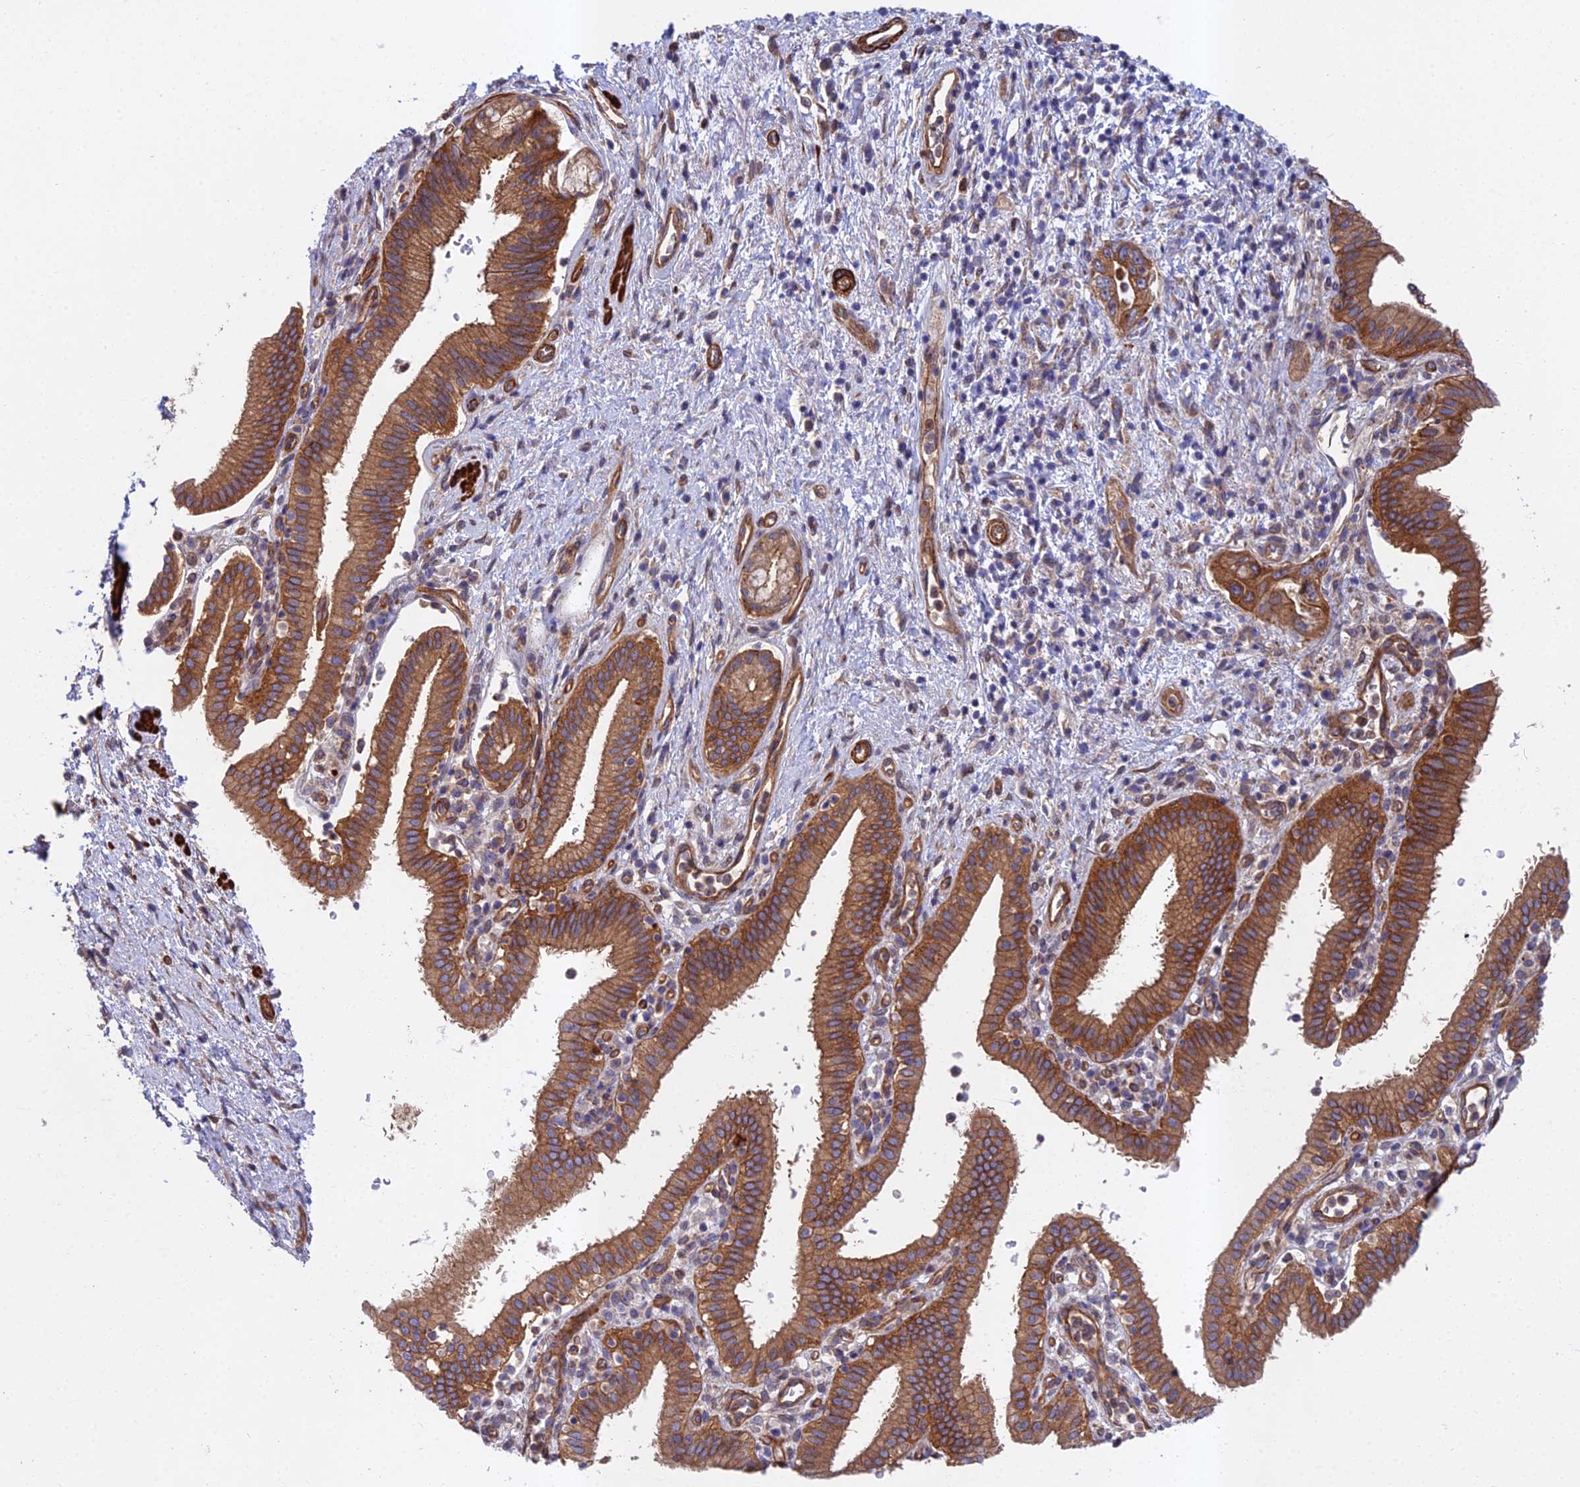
{"staining": {"intensity": "strong", "quantity": ">75%", "location": "cytoplasmic/membranous"}, "tissue": "pancreatic cancer", "cell_type": "Tumor cells", "image_type": "cancer", "snomed": [{"axis": "morphology", "description": "Adenocarcinoma, NOS"}, {"axis": "topography", "description": "Pancreas"}], "caption": "Pancreatic adenocarcinoma was stained to show a protein in brown. There is high levels of strong cytoplasmic/membranous expression in approximately >75% of tumor cells. (Stains: DAB in brown, nuclei in blue, Microscopy: brightfield microscopy at high magnification).", "gene": "RALGAPA2", "patient": {"sex": "female", "age": 73}}